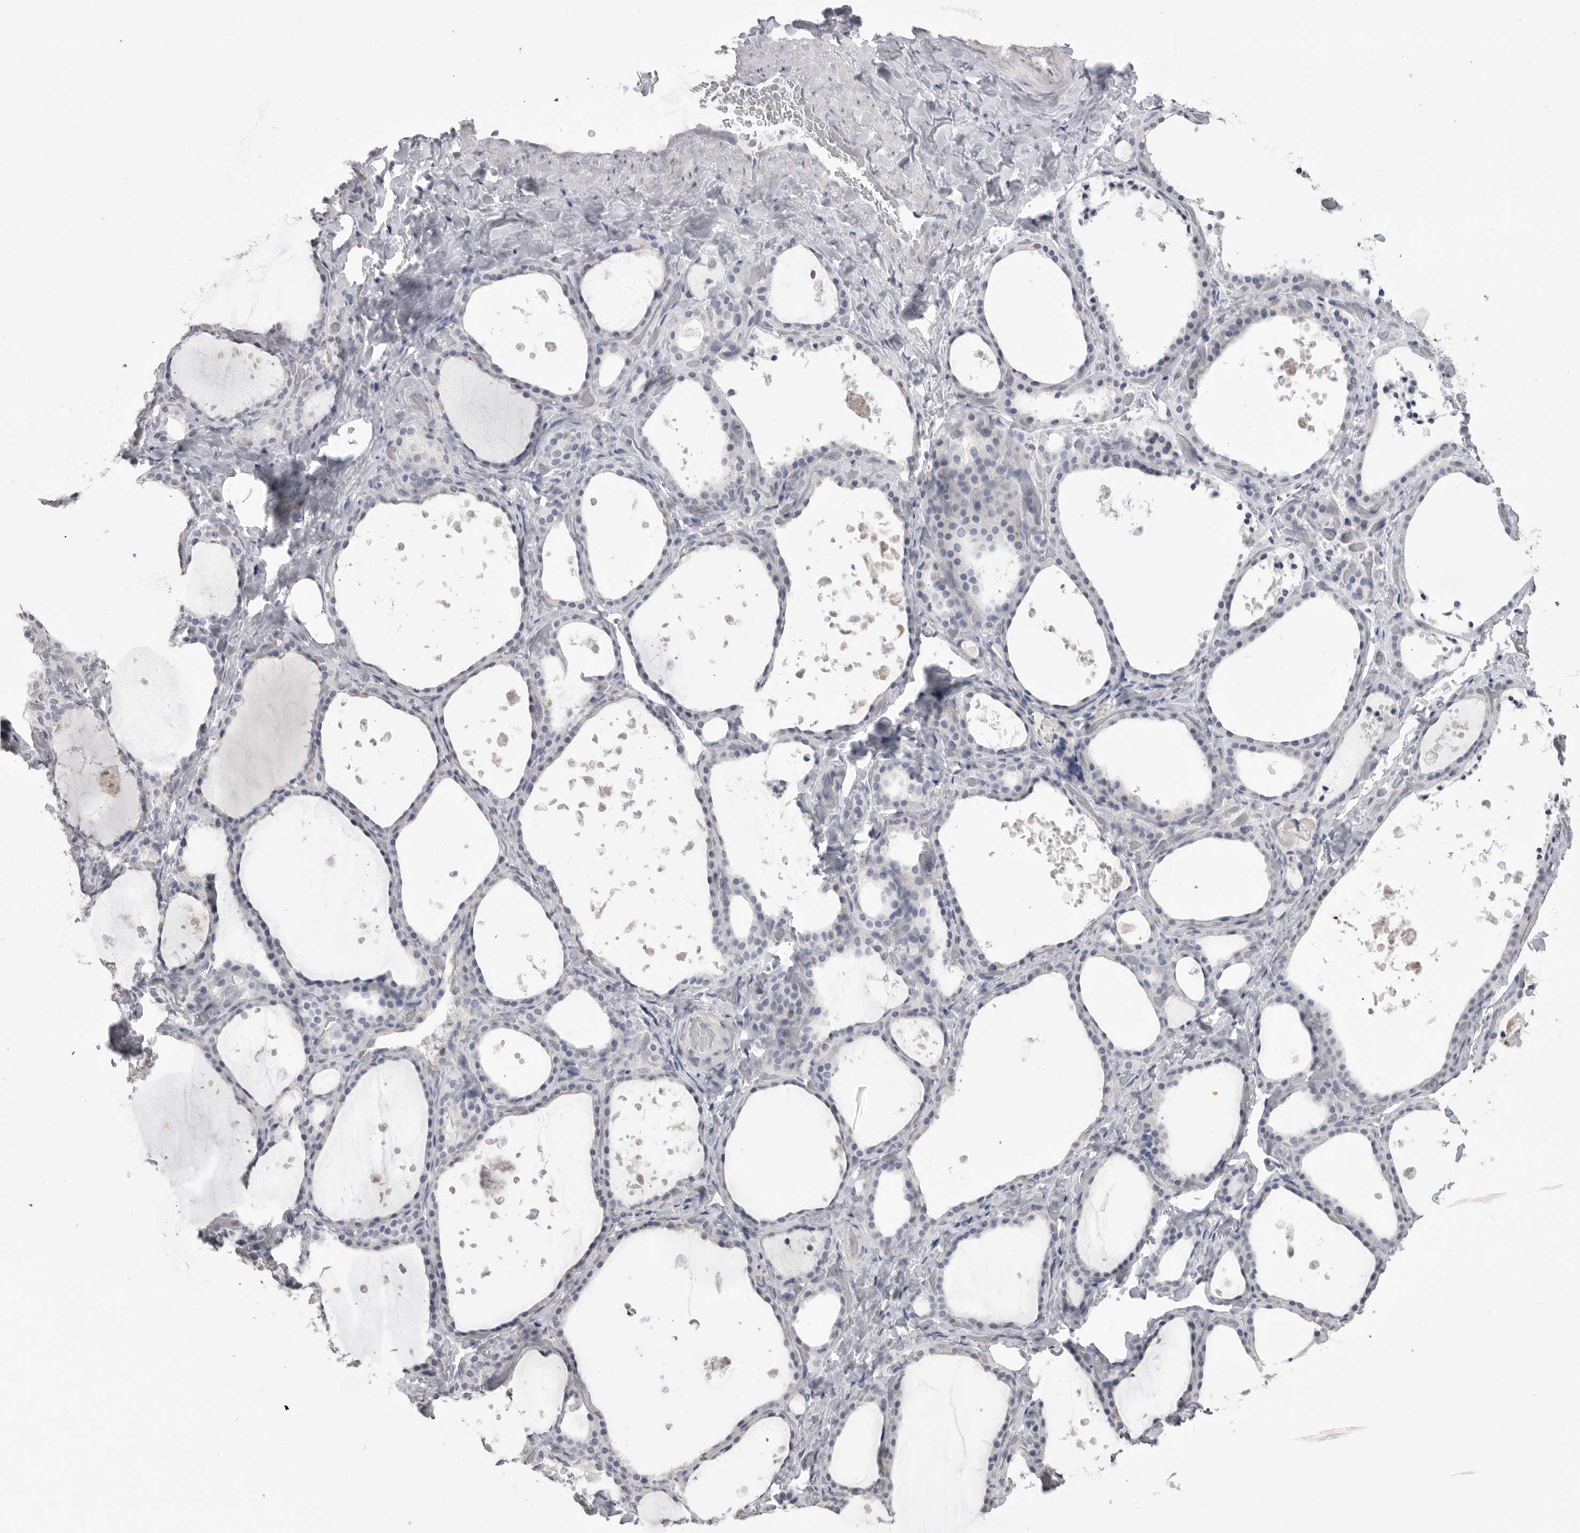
{"staining": {"intensity": "negative", "quantity": "none", "location": "none"}, "tissue": "thyroid gland", "cell_type": "Glandular cells", "image_type": "normal", "snomed": [{"axis": "morphology", "description": "Normal tissue, NOS"}, {"axis": "topography", "description": "Thyroid gland"}], "caption": "Glandular cells are negative for brown protein staining in unremarkable thyroid gland.", "gene": "ICAM5", "patient": {"sex": "female", "age": 44}}